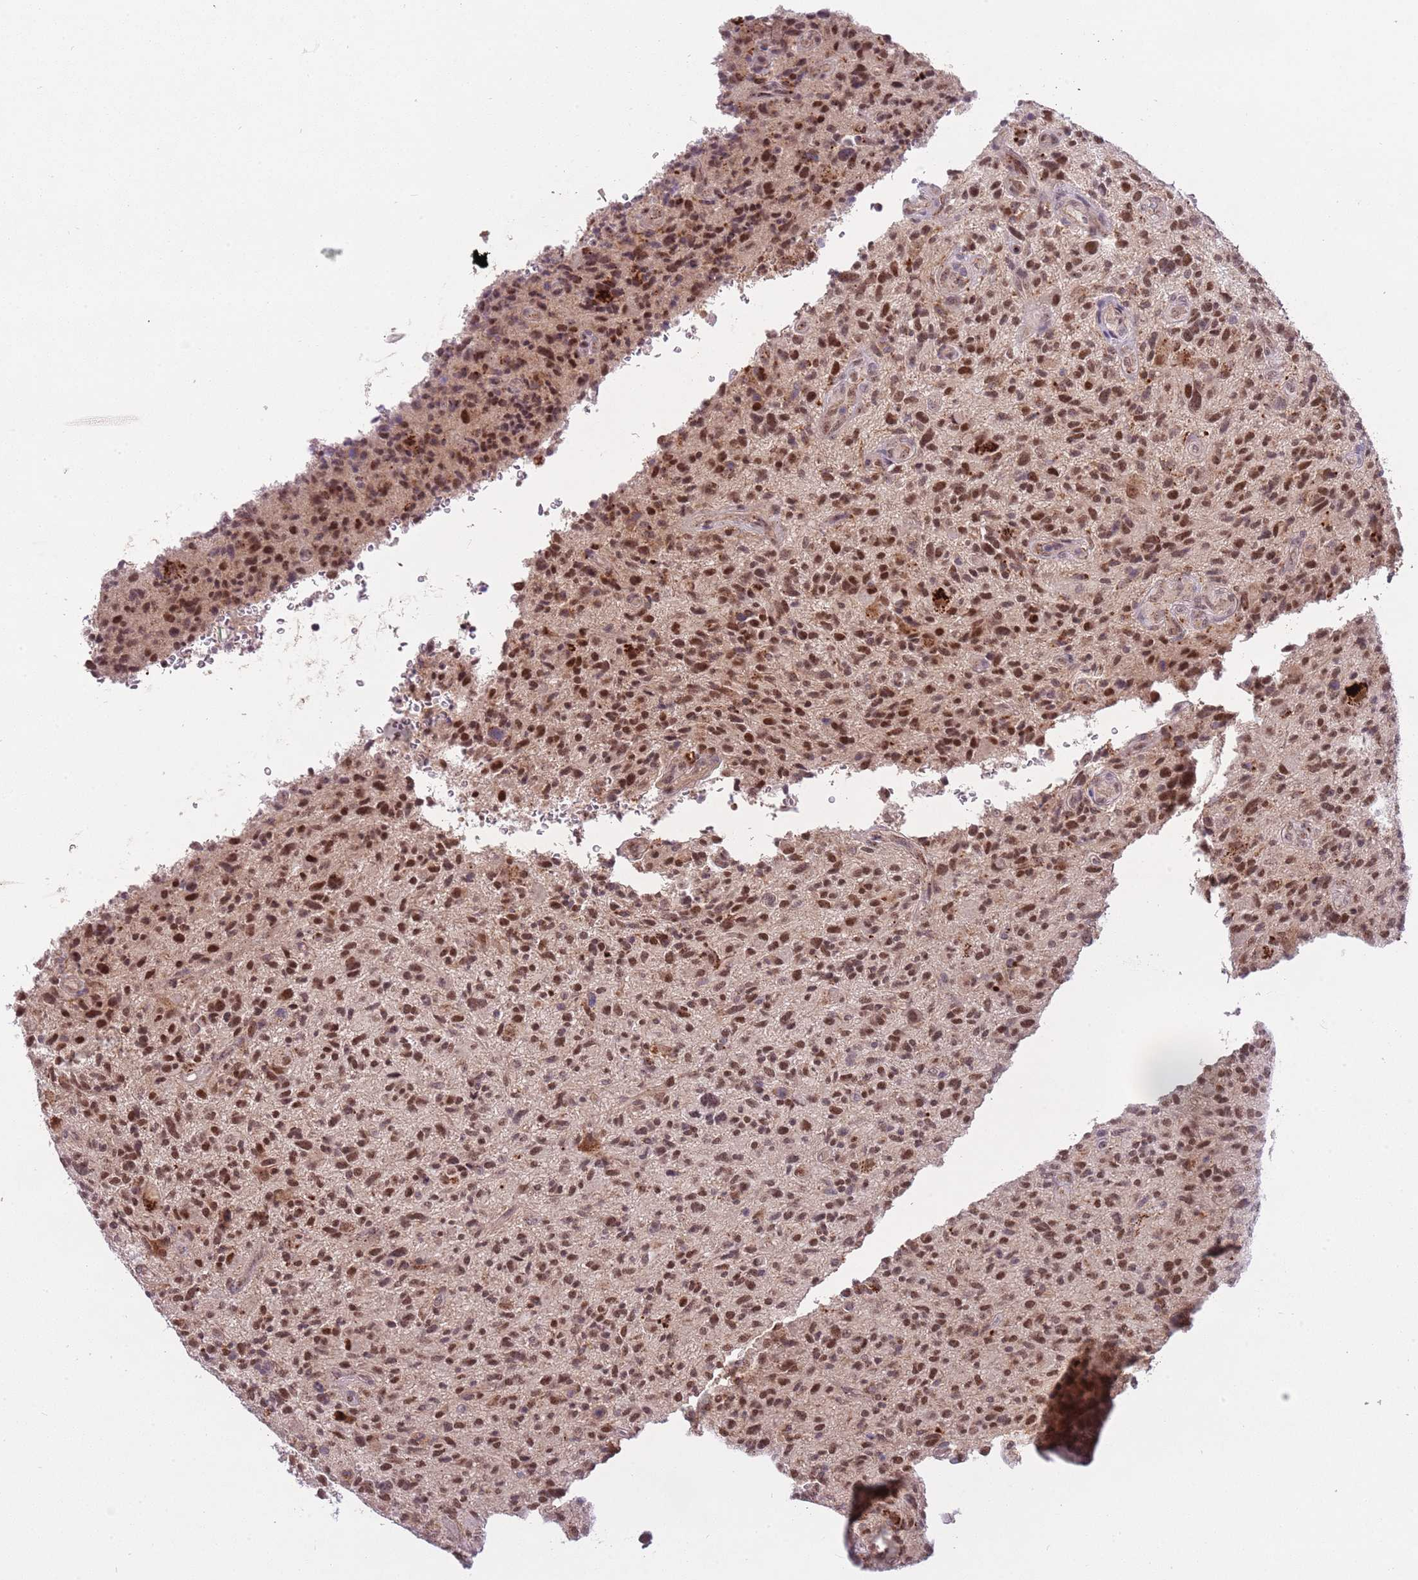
{"staining": {"intensity": "moderate", "quantity": ">75%", "location": "nuclear"}, "tissue": "glioma", "cell_type": "Tumor cells", "image_type": "cancer", "snomed": [{"axis": "morphology", "description": "Glioma, malignant, High grade"}, {"axis": "topography", "description": "Brain"}], "caption": "High-power microscopy captured an immunohistochemistry (IHC) photomicrograph of glioma, revealing moderate nuclear staining in approximately >75% of tumor cells.", "gene": "TRIM27", "patient": {"sex": "male", "age": 47}}